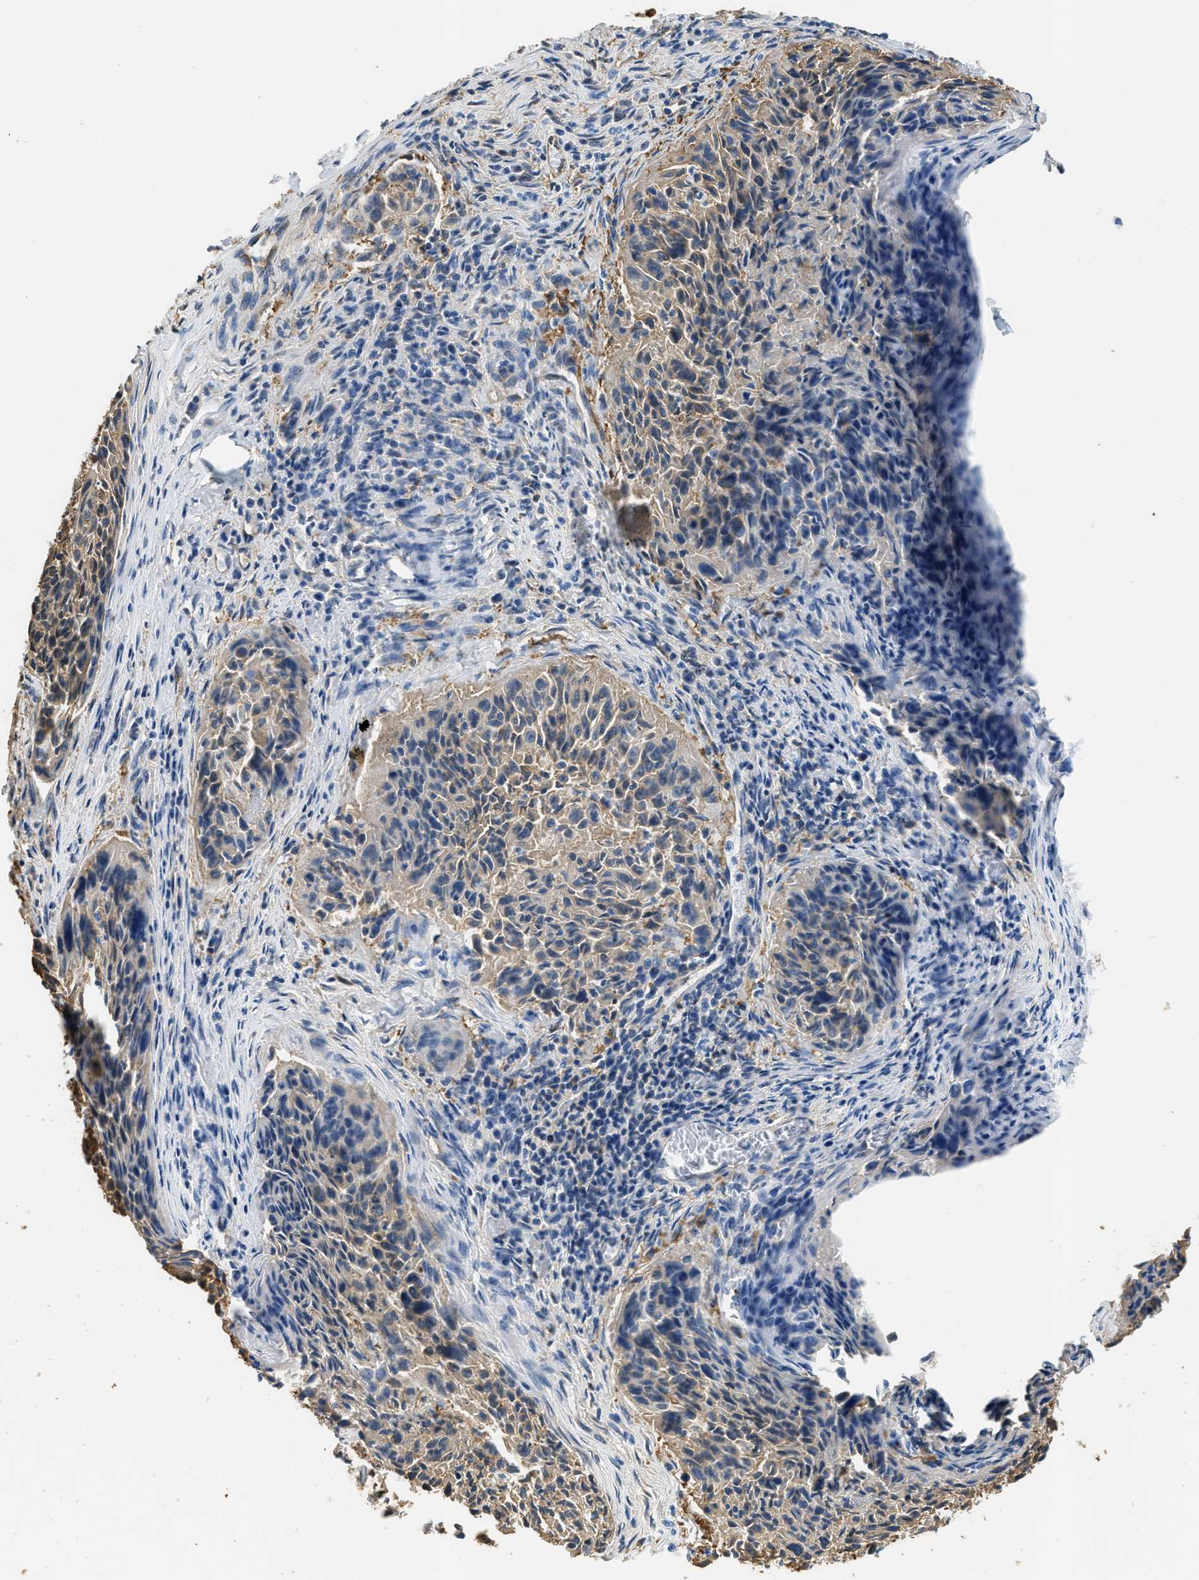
{"staining": {"intensity": "moderate", "quantity": "25%-75%", "location": "cytoplasmic/membranous"}, "tissue": "cervical cancer", "cell_type": "Tumor cells", "image_type": "cancer", "snomed": [{"axis": "morphology", "description": "Squamous cell carcinoma, NOS"}, {"axis": "topography", "description": "Cervix"}], "caption": "A brown stain labels moderate cytoplasmic/membranous expression of a protein in squamous cell carcinoma (cervical) tumor cells.", "gene": "PPP2R1B", "patient": {"sex": "female", "age": 55}}